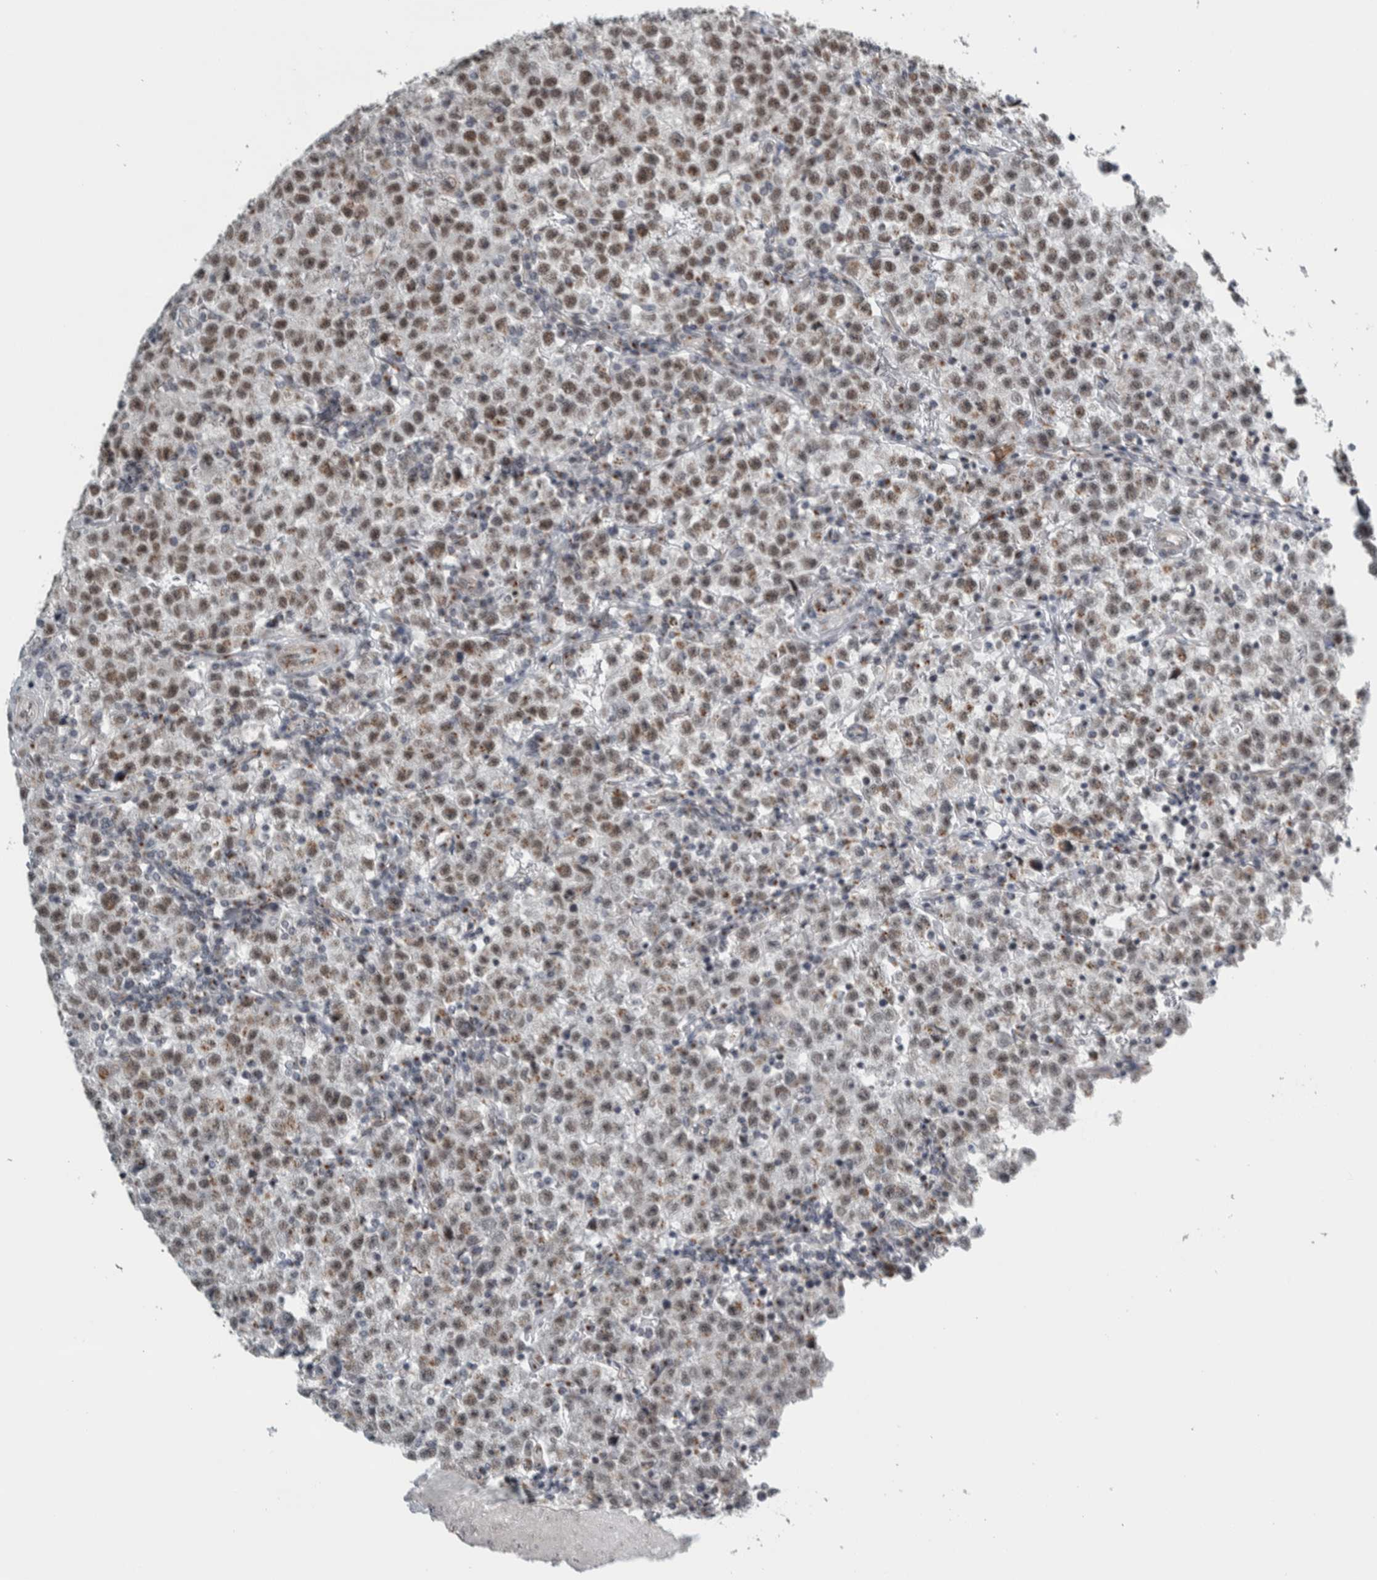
{"staining": {"intensity": "weak", "quantity": ">75%", "location": "nuclear"}, "tissue": "testis cancer", "cell_type": "Tumor cells", "image_type": "cancer", "snomed": [{"axis": "morphology", "description": "Seminoma, NOS"}, {"axis": "topography", "description": "Testis"}], "caption": "Immunohistochemical staining of human seminoma (testis) demonstrates low levels of weak nuclear protein positivity in approximately >75% of tumor cells.", "gene": "ZMYND8", "patient": {"sex": "male", "age": 22}}